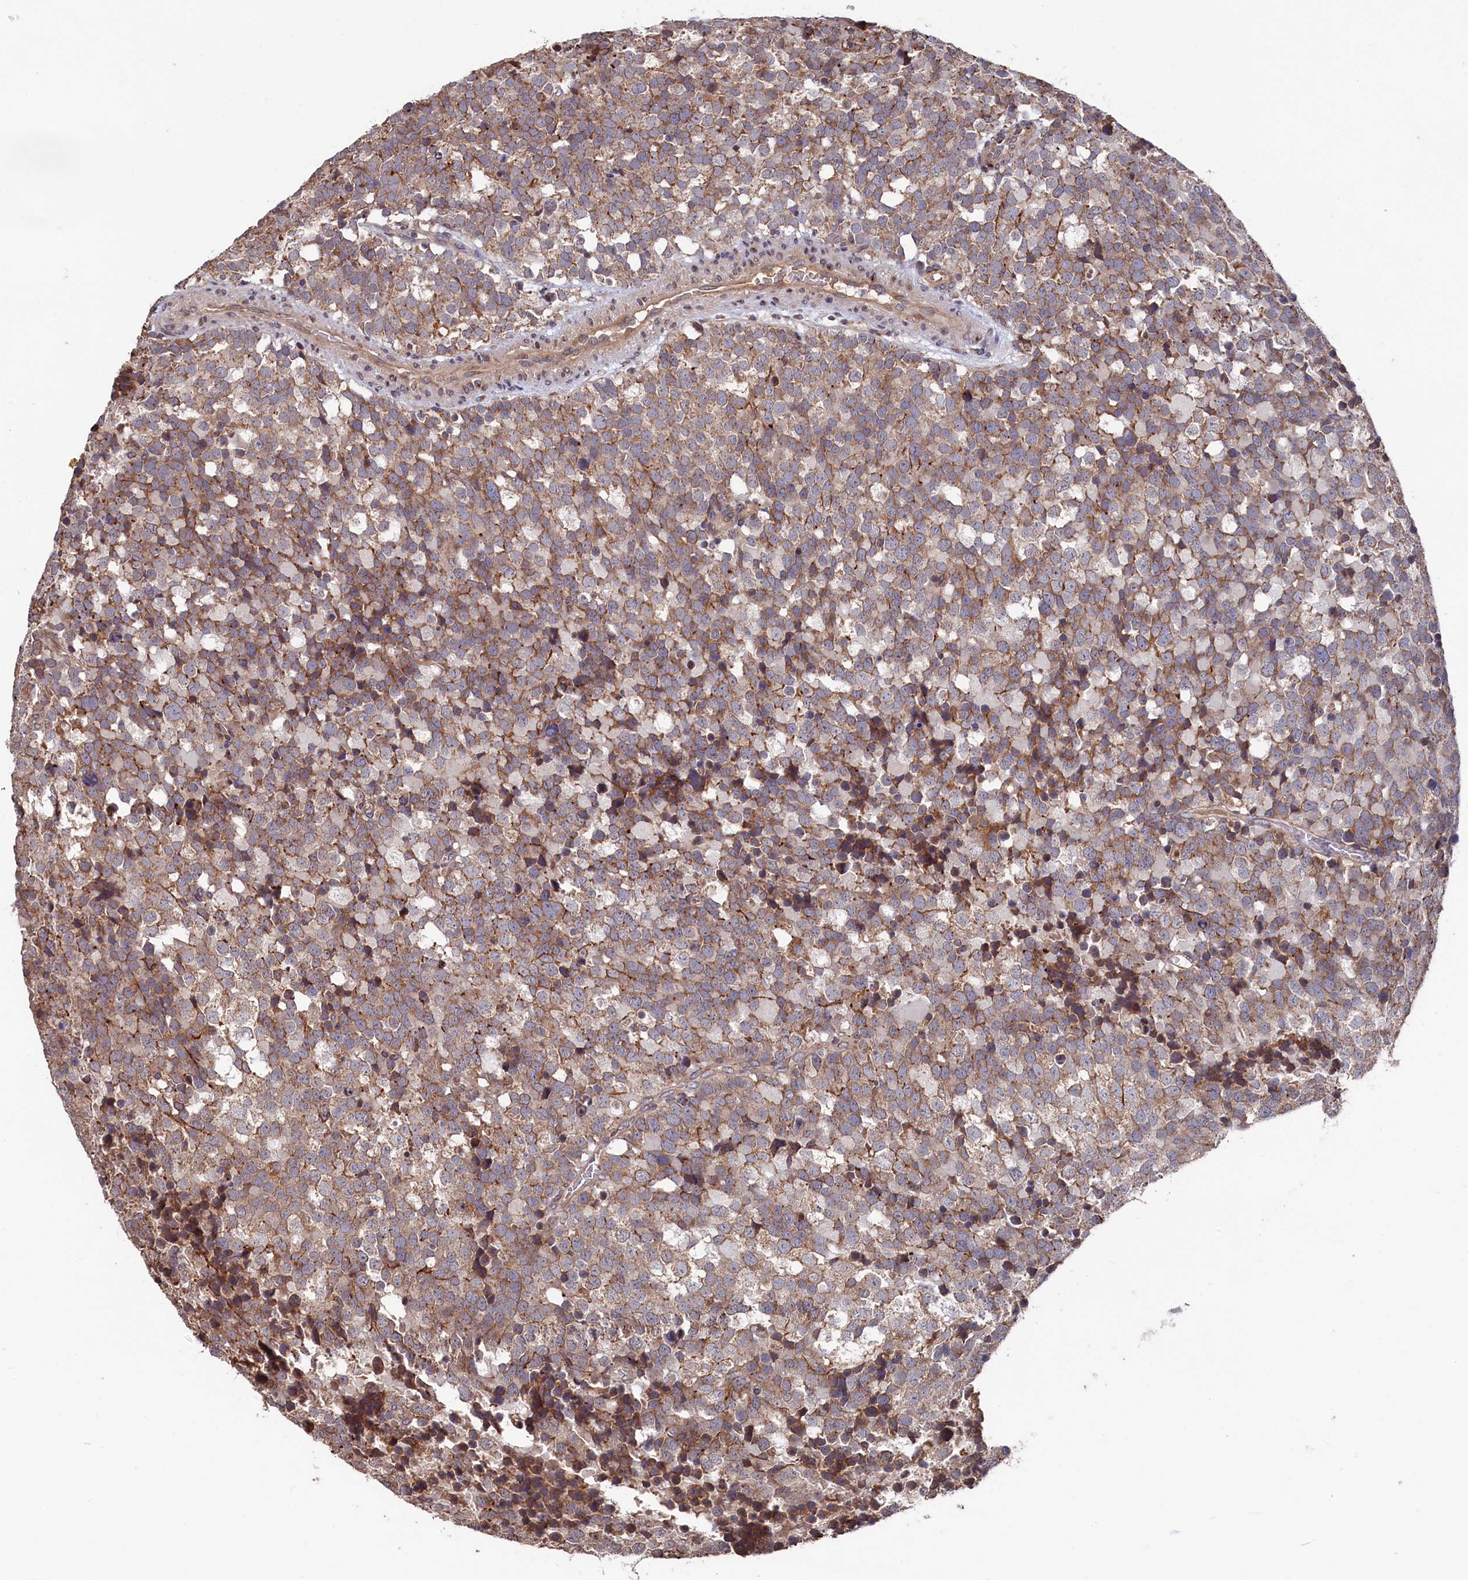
{"staining": {"intensity": "moderate", "quantity": ">75%", "location": "cytoplasmic/membranous"}, "tissue": "testis cancer", "cell_type": "Tumor cells", "image_type": "cancer", "snomed": [{"axis": "morphology", "description": "Seminoma, NOS"}, {"axis": "topography", "description": "Testis"}], "caption": "Immunohistochemistry (IHC) of human testis seminoma exhibits medium levels of moderate cytoplasmic/membranous staining in approximately >75% of tumor cells.", "gene": "SLC12A4", "patient": {"sex": "male", "age": 71}}